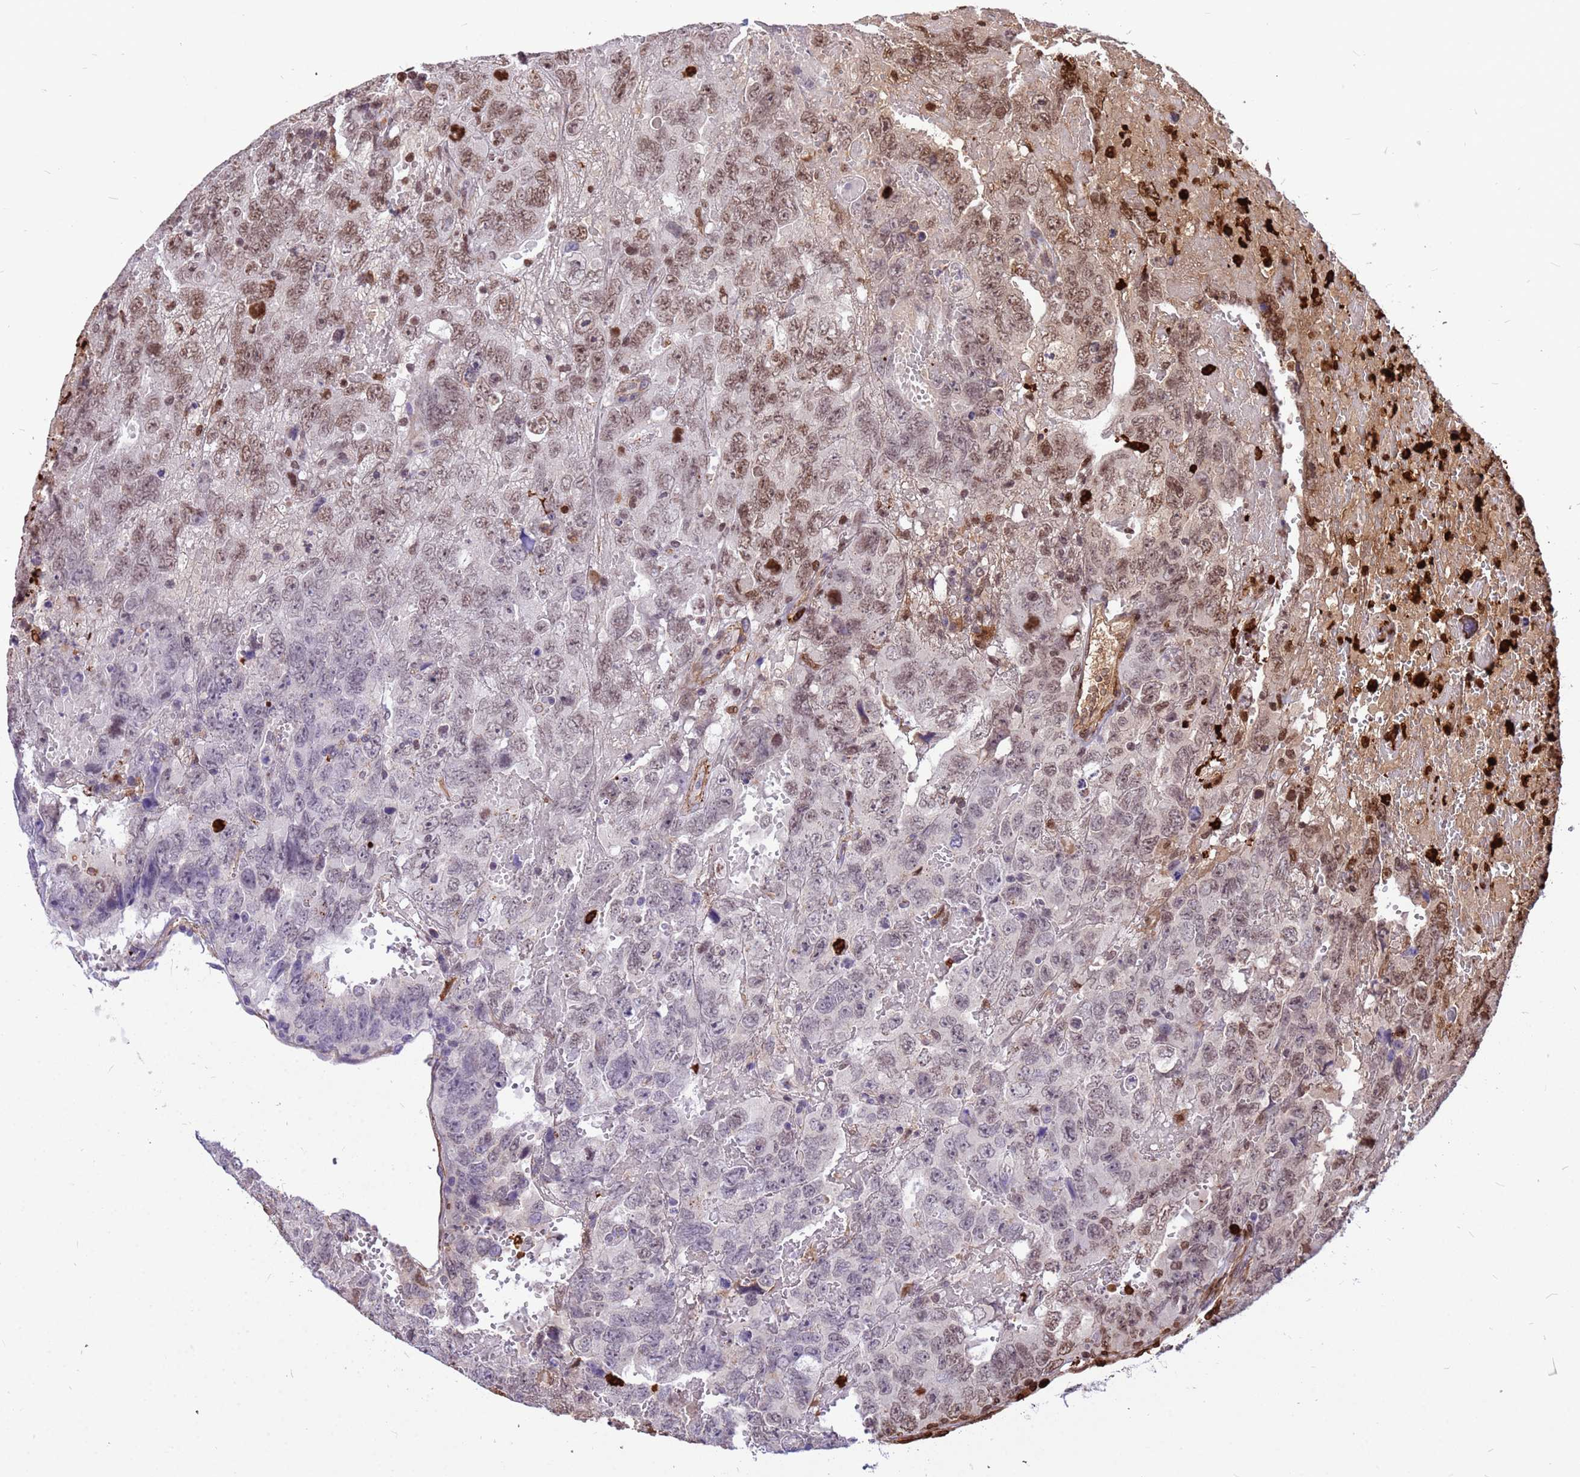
{"staining": {"intensity": "moderate", "quantity": "25%-75%", "location": "nuclear"}, "tissue": "testis cancer", "cell_type": "Tumor cells", "image_type": "cancer", "snomed": [{"axis": "morphology", "description": "Carcinoma, Embryonal, NOS"}, {"axis": "topography", "description": "Testis"}], "caption": "Protein staining exhibits moderate nuclear positivity in about 25%-75% of tumor cells in embryonal carcinoma (testis).", "gene": "ORM1", "patient": {"sex": "male", "age": 45}}